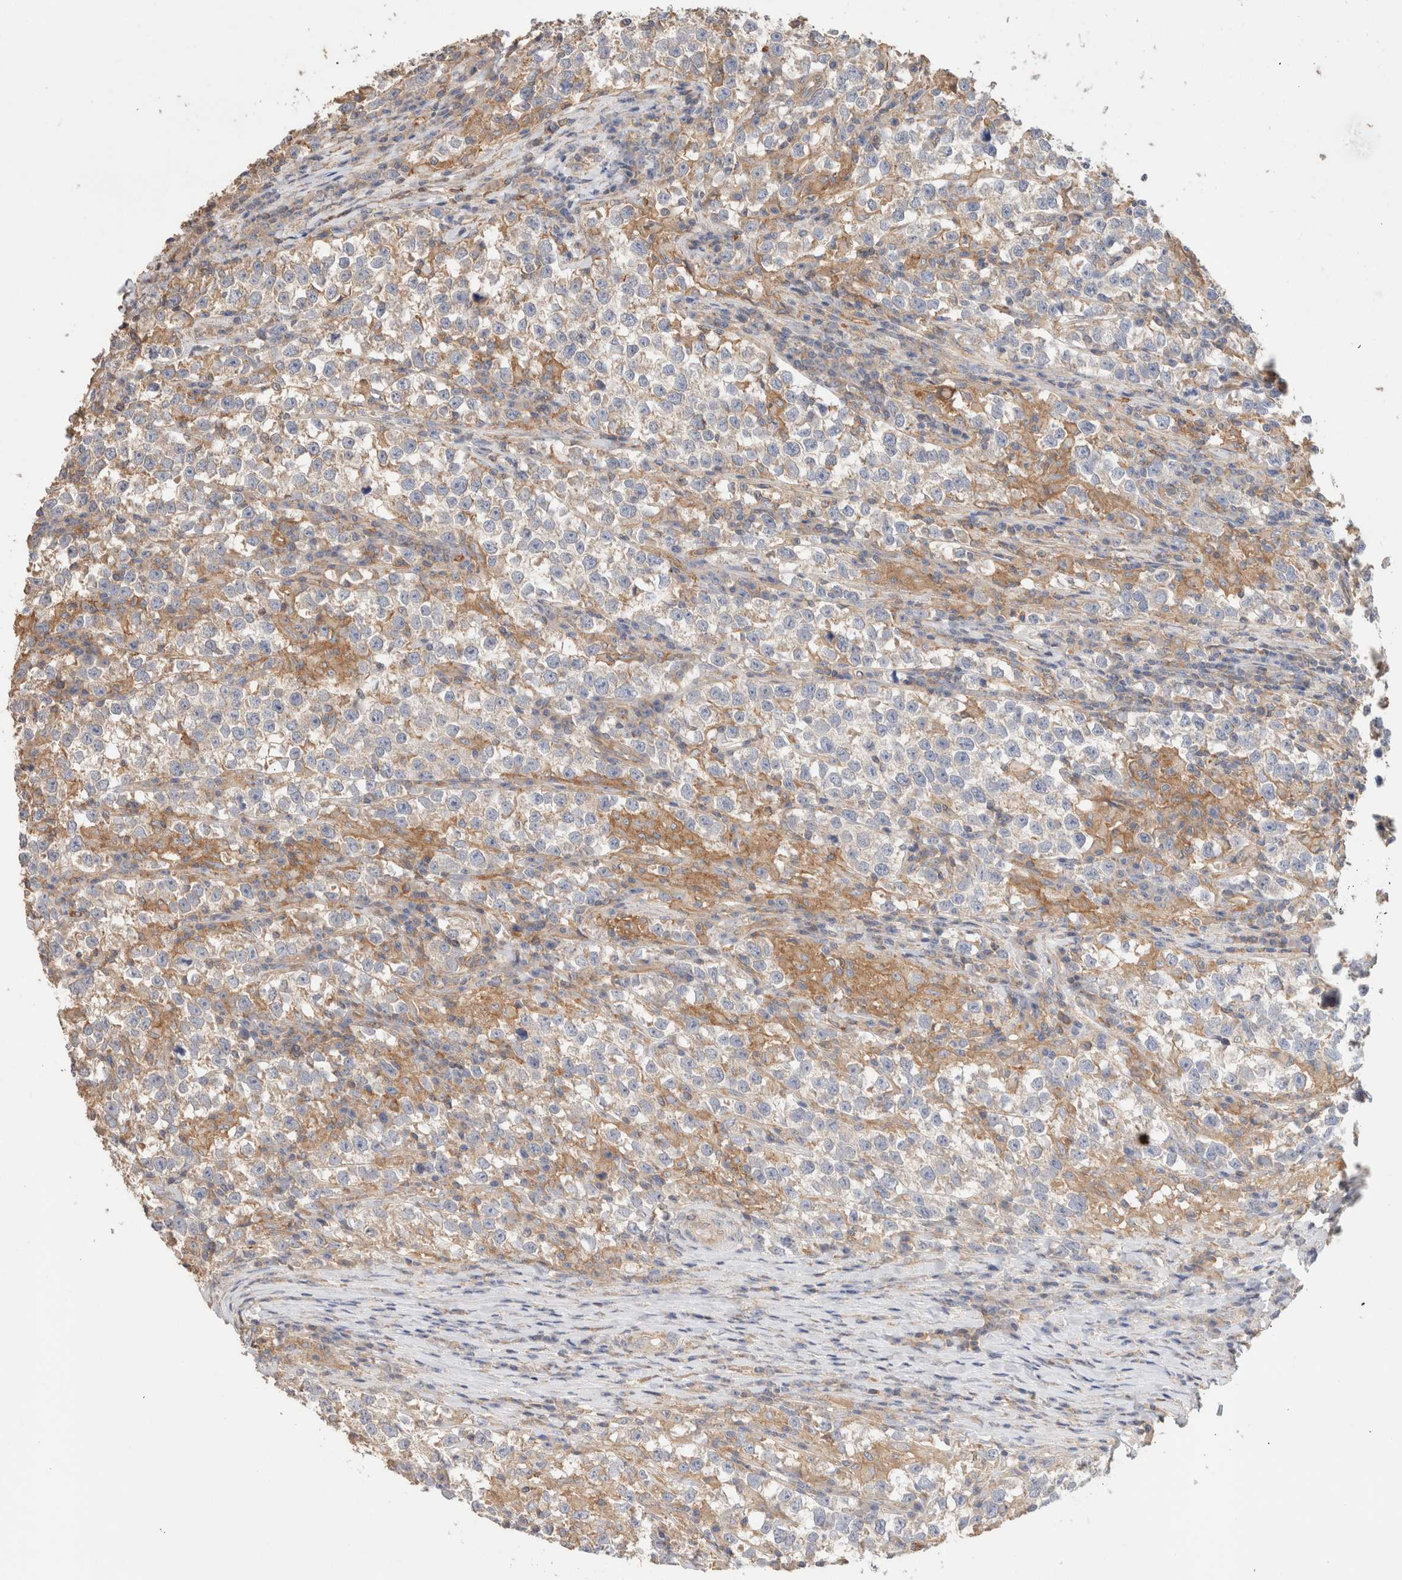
{"staining": {"intensity": "weak", "quantity": "<25%", "location": "cytoplasmic/membranous"}, "tissue": "testis cancer", "cell_type": "Tumor cells", "image_type": "cancer", "snomed": [{"axis": "morphology", "description": "Normal tissue, NOS"}, {"axis": "morphology", "description": "Seminoma, NOS"}, {"axis": "topography", "description": "Testis"}], "caption": "DAB immunohistochemical staining of testis seminoma shows no significant positivity in tumor cells. (DAB immunohistochemistry visualized using brightfield microscopy, high magnification).", "gene": "CFAP418", "patient": {"sex": "male", "age": 43}}